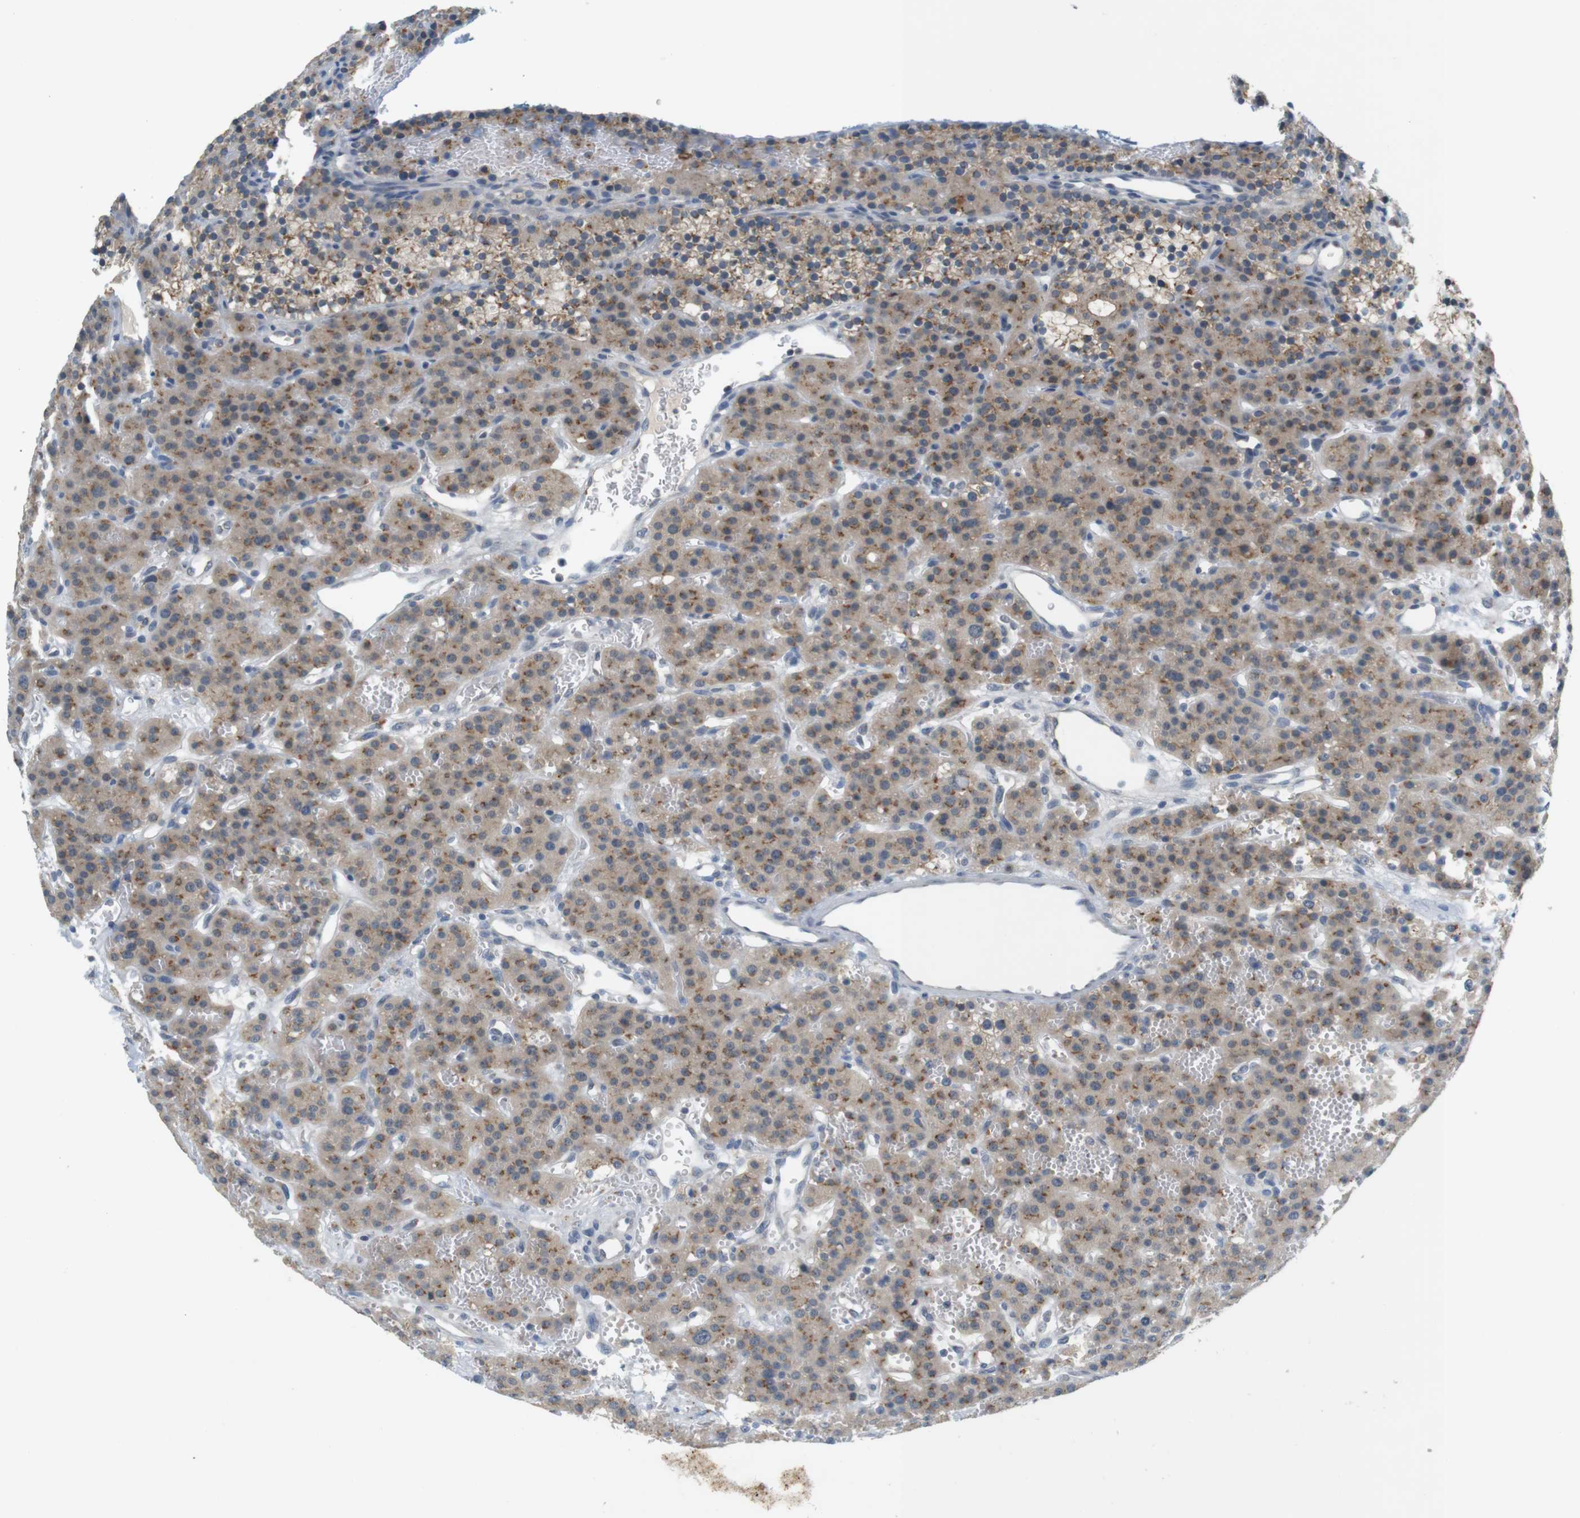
{"staining": {"intensity": "moderate", "quantity": ">75%", "location": "cytoplasmic/membranous"}, "tissue": "parathyroid gland", "cell_type": "Glandular cells", "image_type": "normal", "snomed": [{"axis": "morphology", "description": "Normal tissue, NOS"}, {"axis": "morphology", "description": "Adenoma, NOS"}, {"axis": "topography", "description": "Parathyroid gland"}], "caption": "An immunohistochemistry micrograph of normal tissue is shown. Protein staining in brown labels moderate cytoplasmic/membranous positivity in parathyroid gland within glandular cells. Using DAB (3,3'-diaminobenzidine) (brown) and hematoxylin (blue) stains, captured at high magnification using brightfield microscopy.", "gene": "YIPF3", "patient": {"sex": "female", "age": 81}}